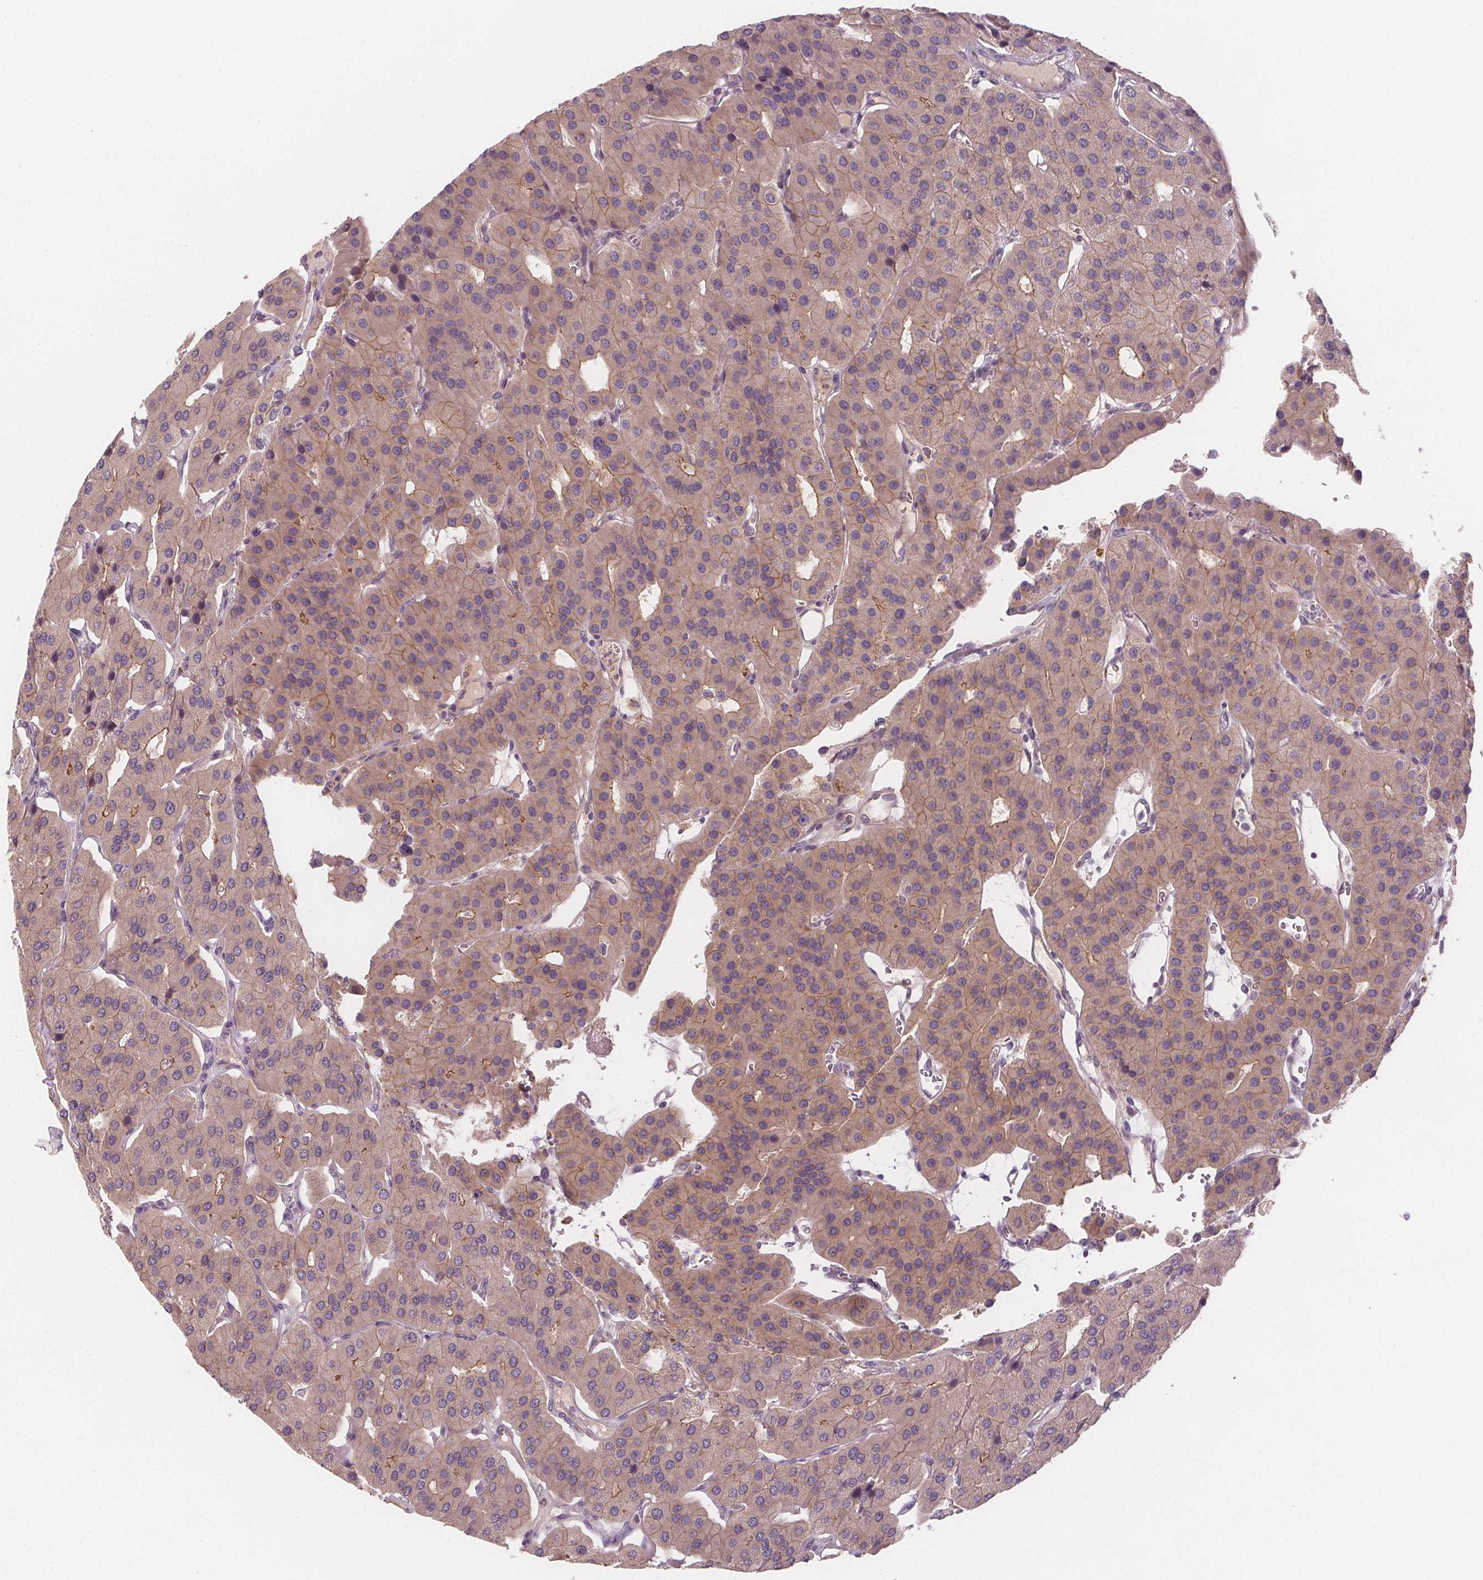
{"staining": {"intensity": "weak", "quantity": "<25%", "location": "cytoplasmic/membranous"}, "tissue": "parathyroid gland", "cell_type": "Glandular cells", "image_type": "normal", "snomed": [{"axis": "morphology", "description": "Normal tissue, NOS"}, {"axis": "morphology", "description": "Adenoma, NOS"}, {"axis": "topography", "description": "Parathyroid gland"}], "caption": "The histopathology image displays no staining of glandular cells in unremarkable parathyroid gland.", "gene": "VNN1", "patient": {"sex": "female", "age": 86}}